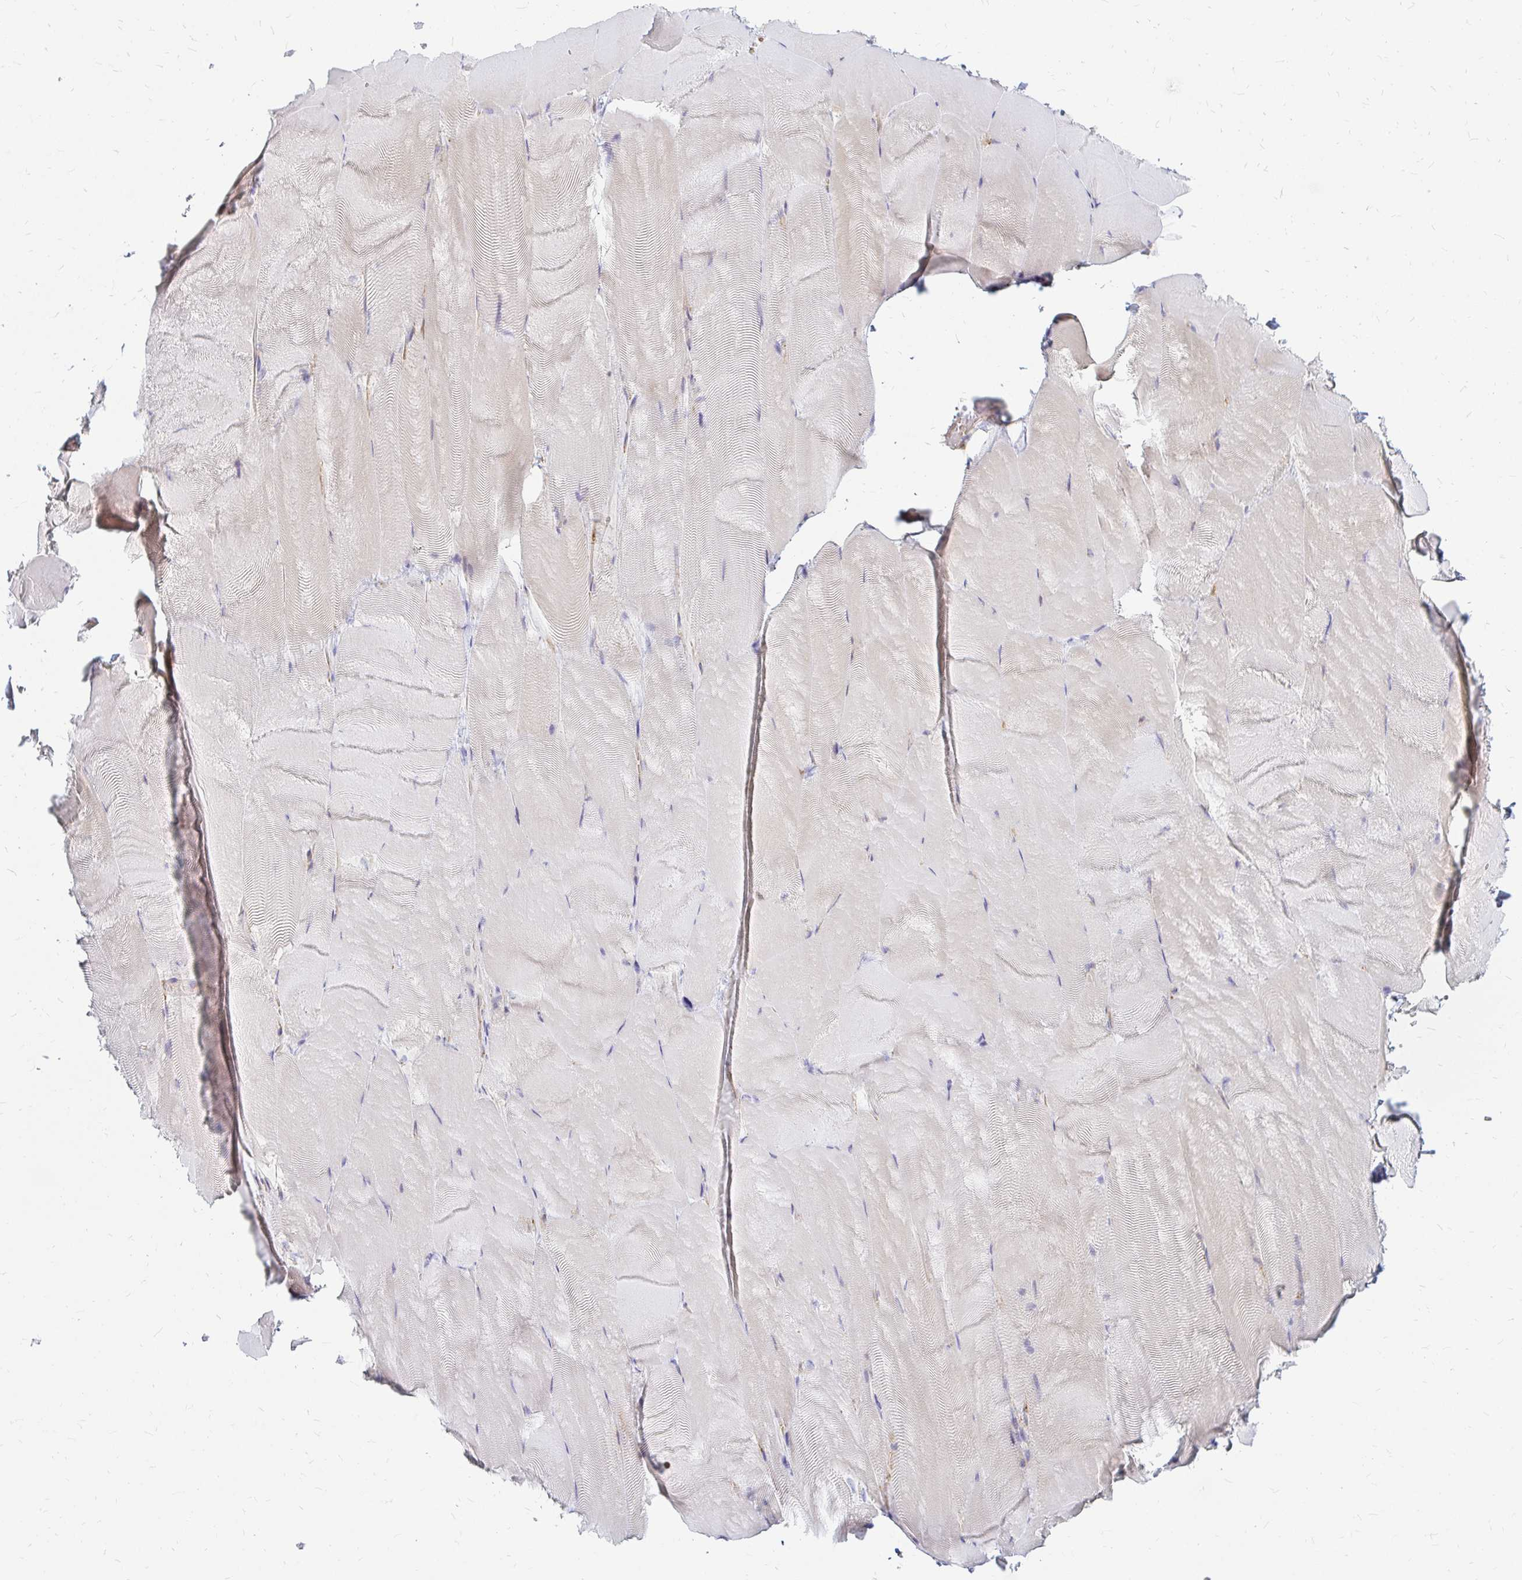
{"staining": {"intensity": "negative", "quantity": "none", "location": "none"}, "tissue": "skeletal muscle", "cell_type": "Myocytes", "image_type": "normal", "snomed": [{"axis": "morphology", "description": "Normal tissue, NOS"}, {"axis": "topography", "description": "Skeletal muscle"}], "caption": "Immunohistochemistry photomicrograph of benign human skeletal muscle stained for a protein (brown), which demonstrates no staining in myocytes.", "gene": "CAST", "patient": {"sex": "female", "age": 64}}